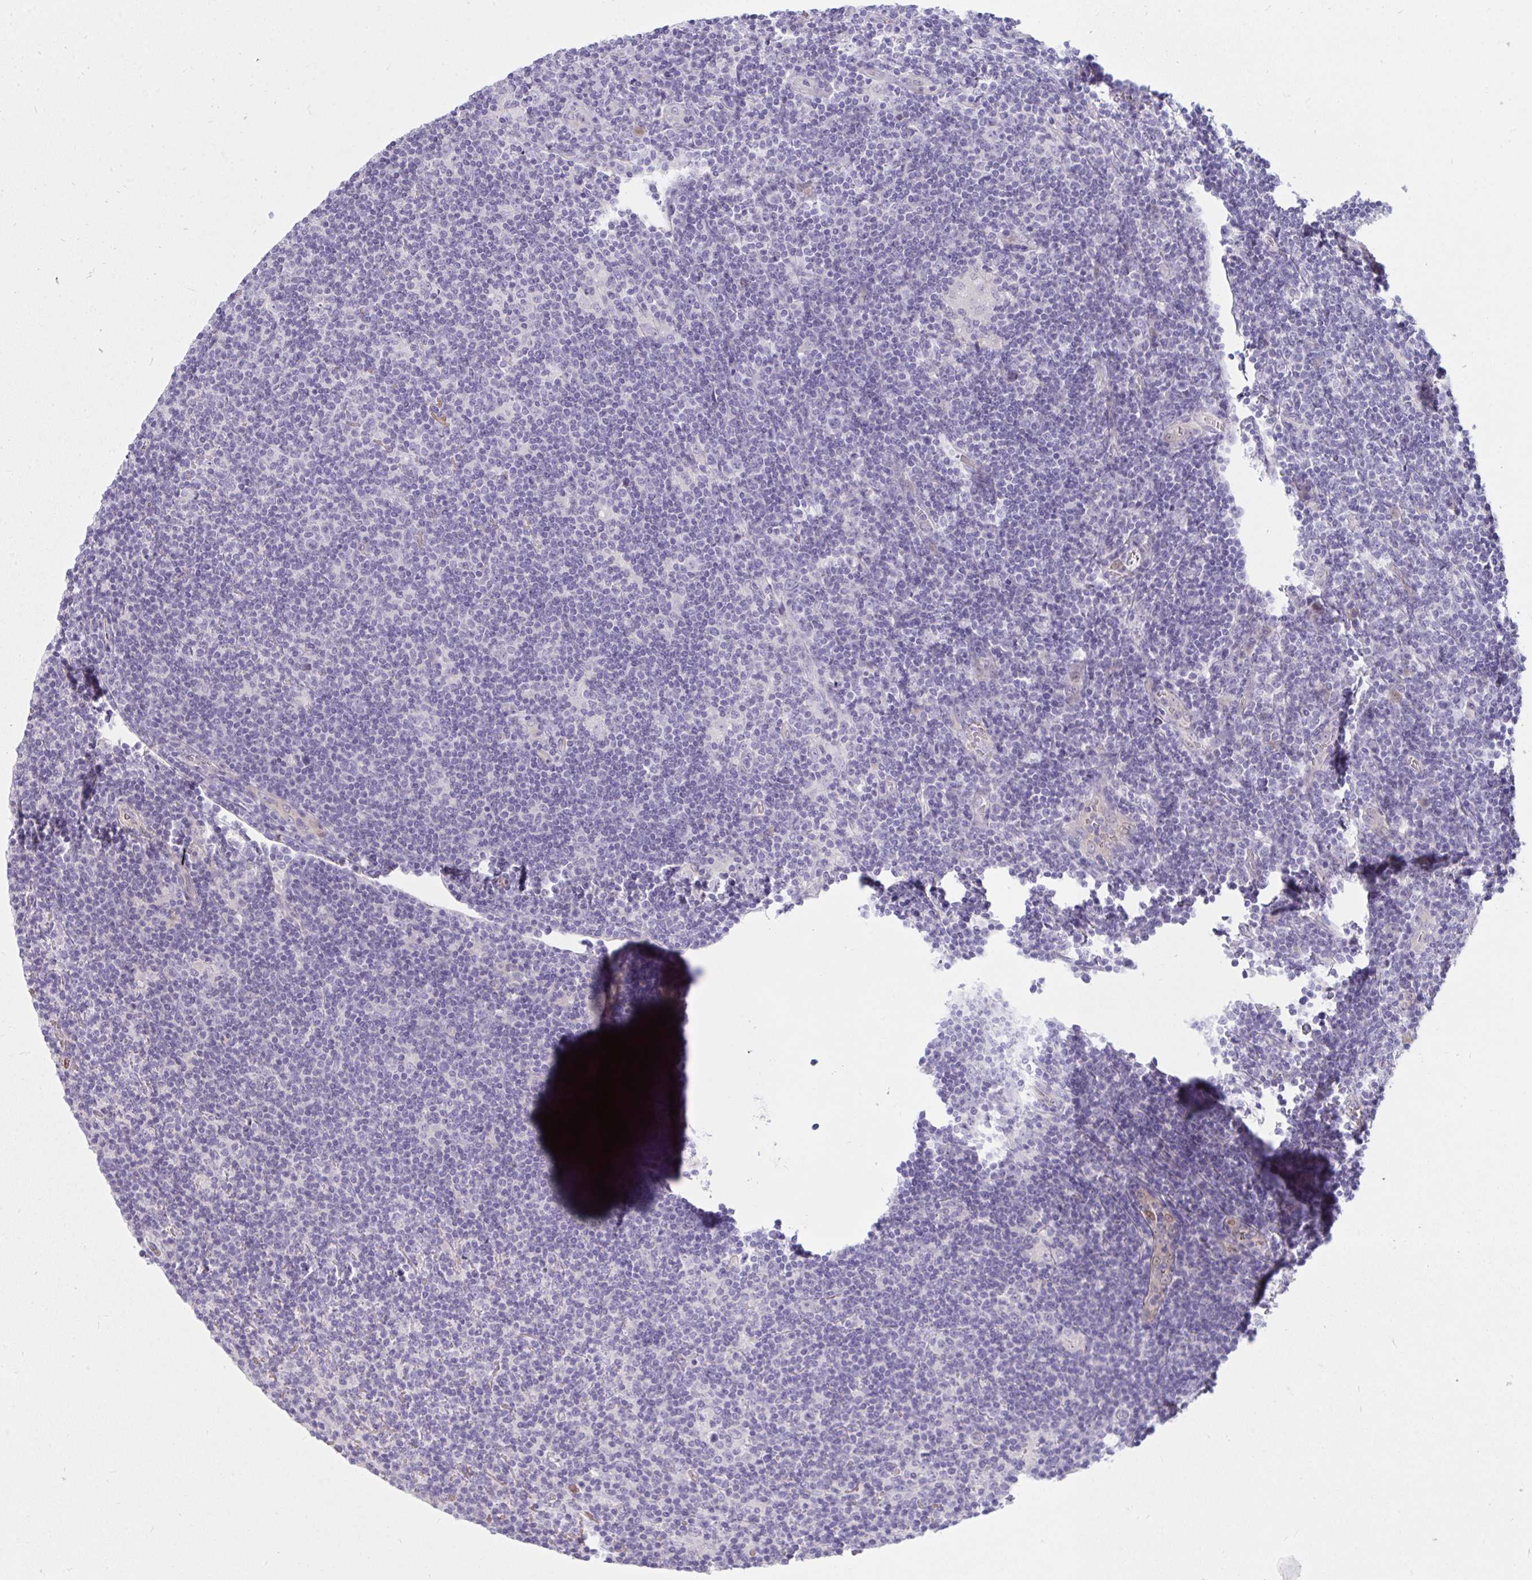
{"staining": {"intensity": "negative", "quantity": "none", "location": "none"}, "tissue": "lymphoma", "cell_type": "Tumor cells", "image_type": "cancer", "snomed": [{"axis": "morphology", "description": "Hodgkin's disease, NOS"}, {"axis": "topography", "description": "Lymph node"}], "caption": "Immunohistochemical staining of human Hodgkin's disease exhibits no significant expression in tumor cells.", "gene": "LRRC36", "patient": {"sex": "male", "age": 40}}